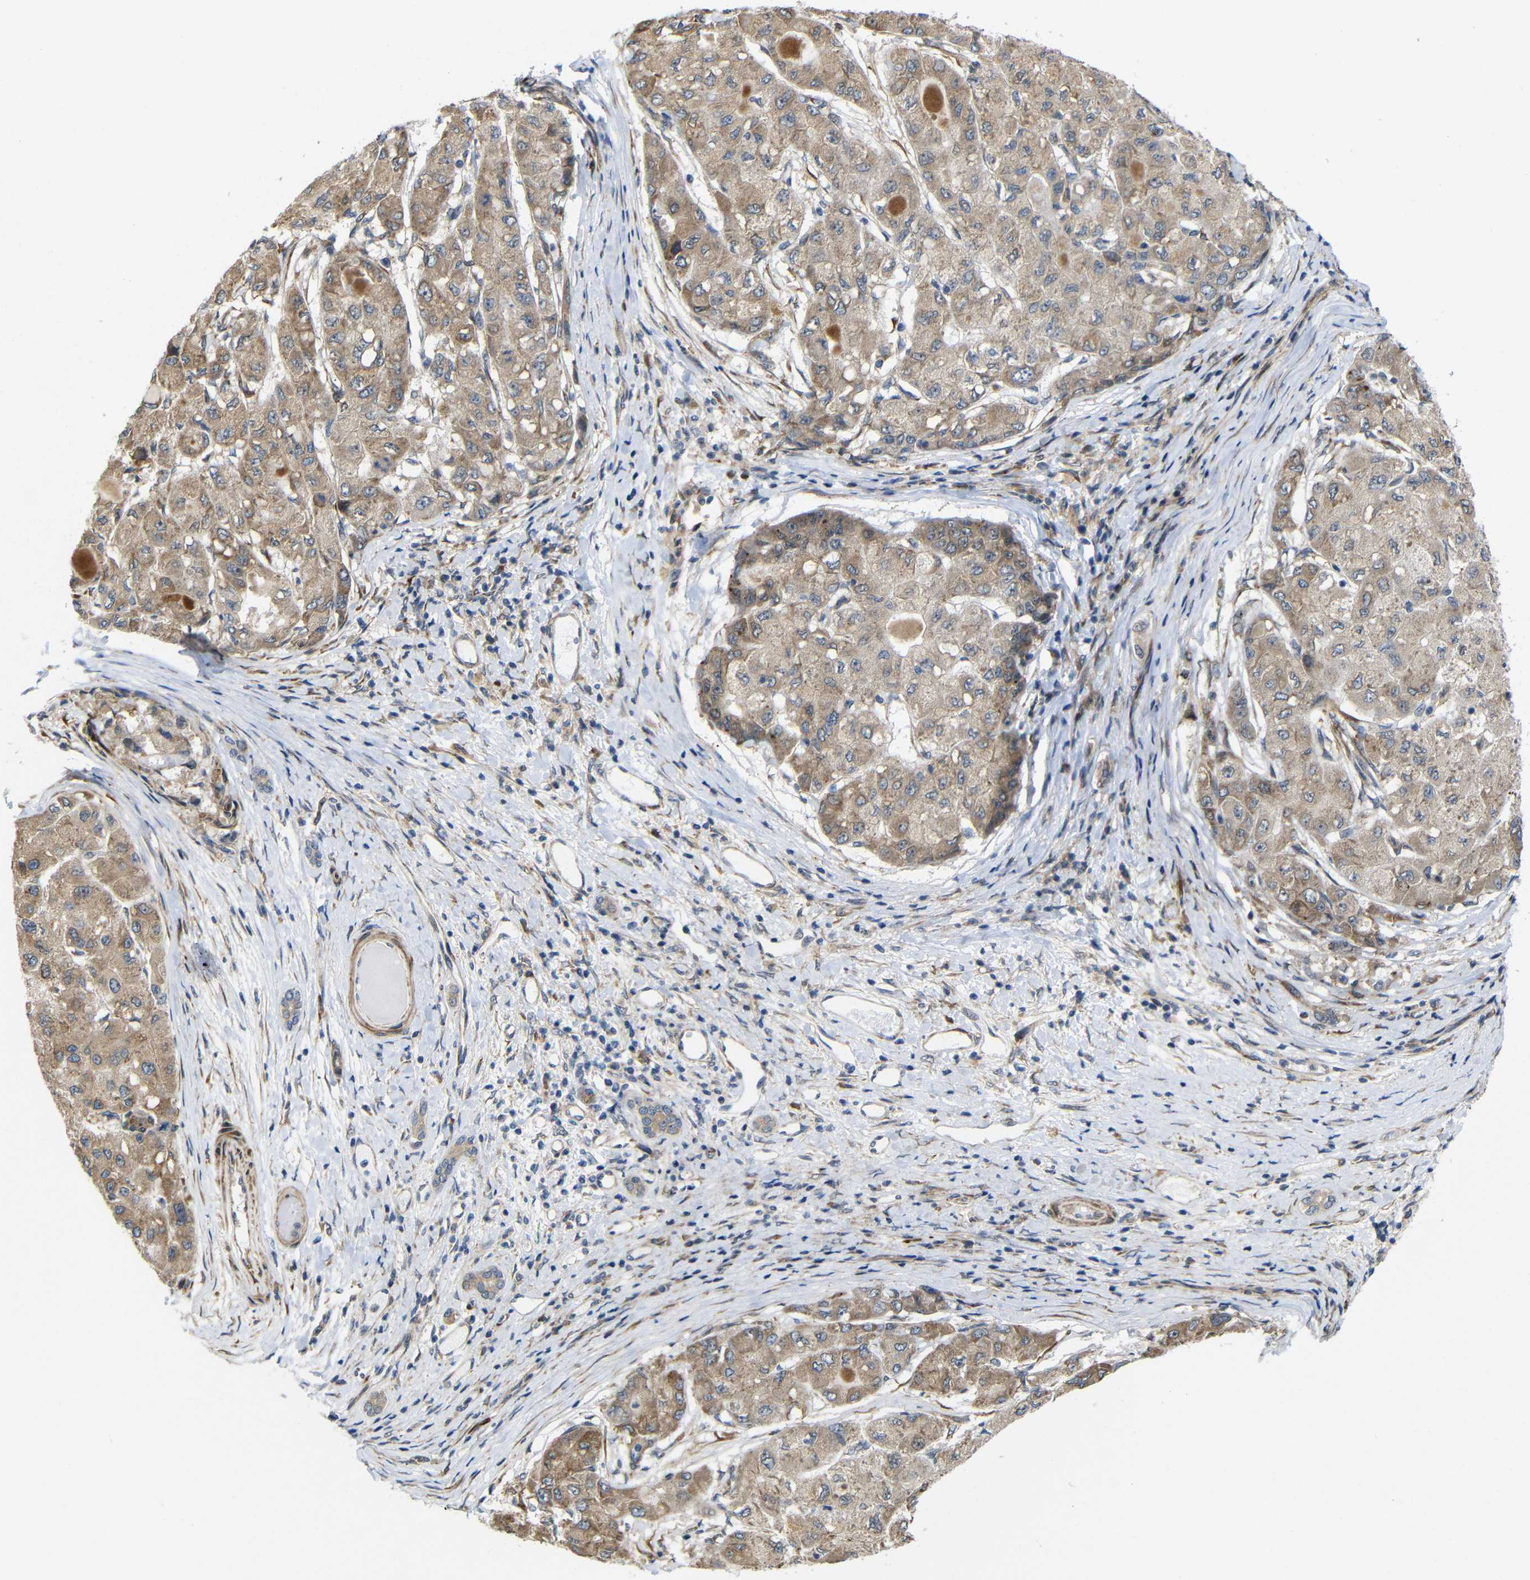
{"staining": {"intensity": "moderate", "quantity": ">75%", "location": "cytoplasmic/membranous"}, "tissue": "liver cancer", "cell_type": "Tumor cells", "image_type": "cancer", "snomed": [{"axis": "morphology", "description": "Carcinoma, Hepatocellular, NOS"}, {"axis": "topography", "description": "Liver"}], "caption": "DAB (3,3'-diaminobenzidine) immunohistochemical staining of human hepatocellular carcinoma (liver) exhibits moderate cytoplasmic/membranous protein positivity in approximately >75% of tumor cells.", "gene": "P3H2", "patient": {"sex": "male", "age": 80}}